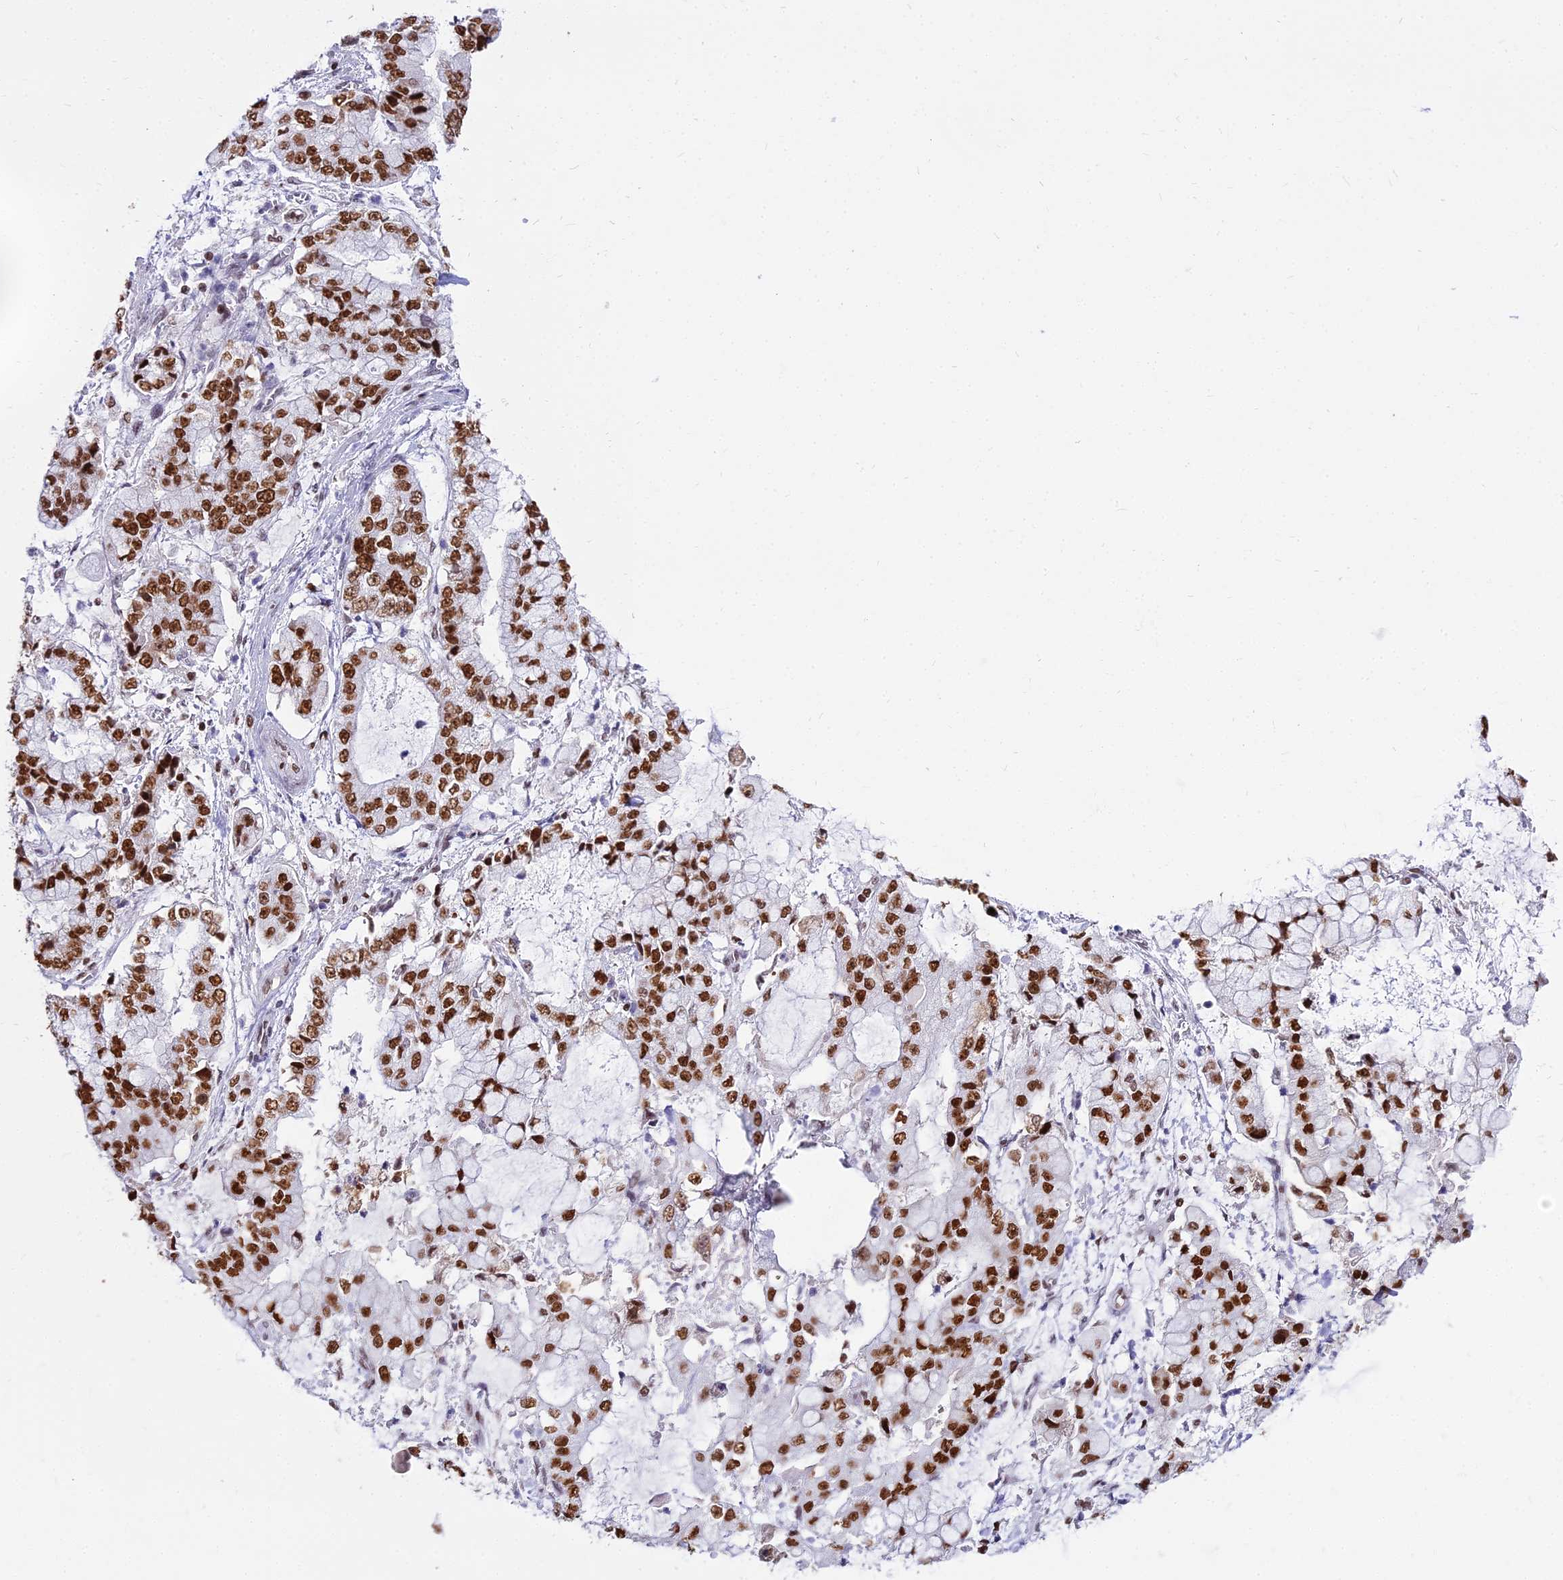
{"staining": {"intensity": "strong", "quantity": ">75%", "location": "nuclear"}, "tissue": "stomach cancer", "cell_type": "Tumor cells", "image_type": "cancer", "snomed": [{"axis": "morphology", "description": "Adenocarcinoma, NOS"}, {"axis": "topography", "description": "Stomach"}], "caption": "Stomach cancer (adenocarcinoma) stained with a protein marker displays strong staining in tumor cells.", "gene": "PARP1", "patient": {"sex": "male", "age": 76}}